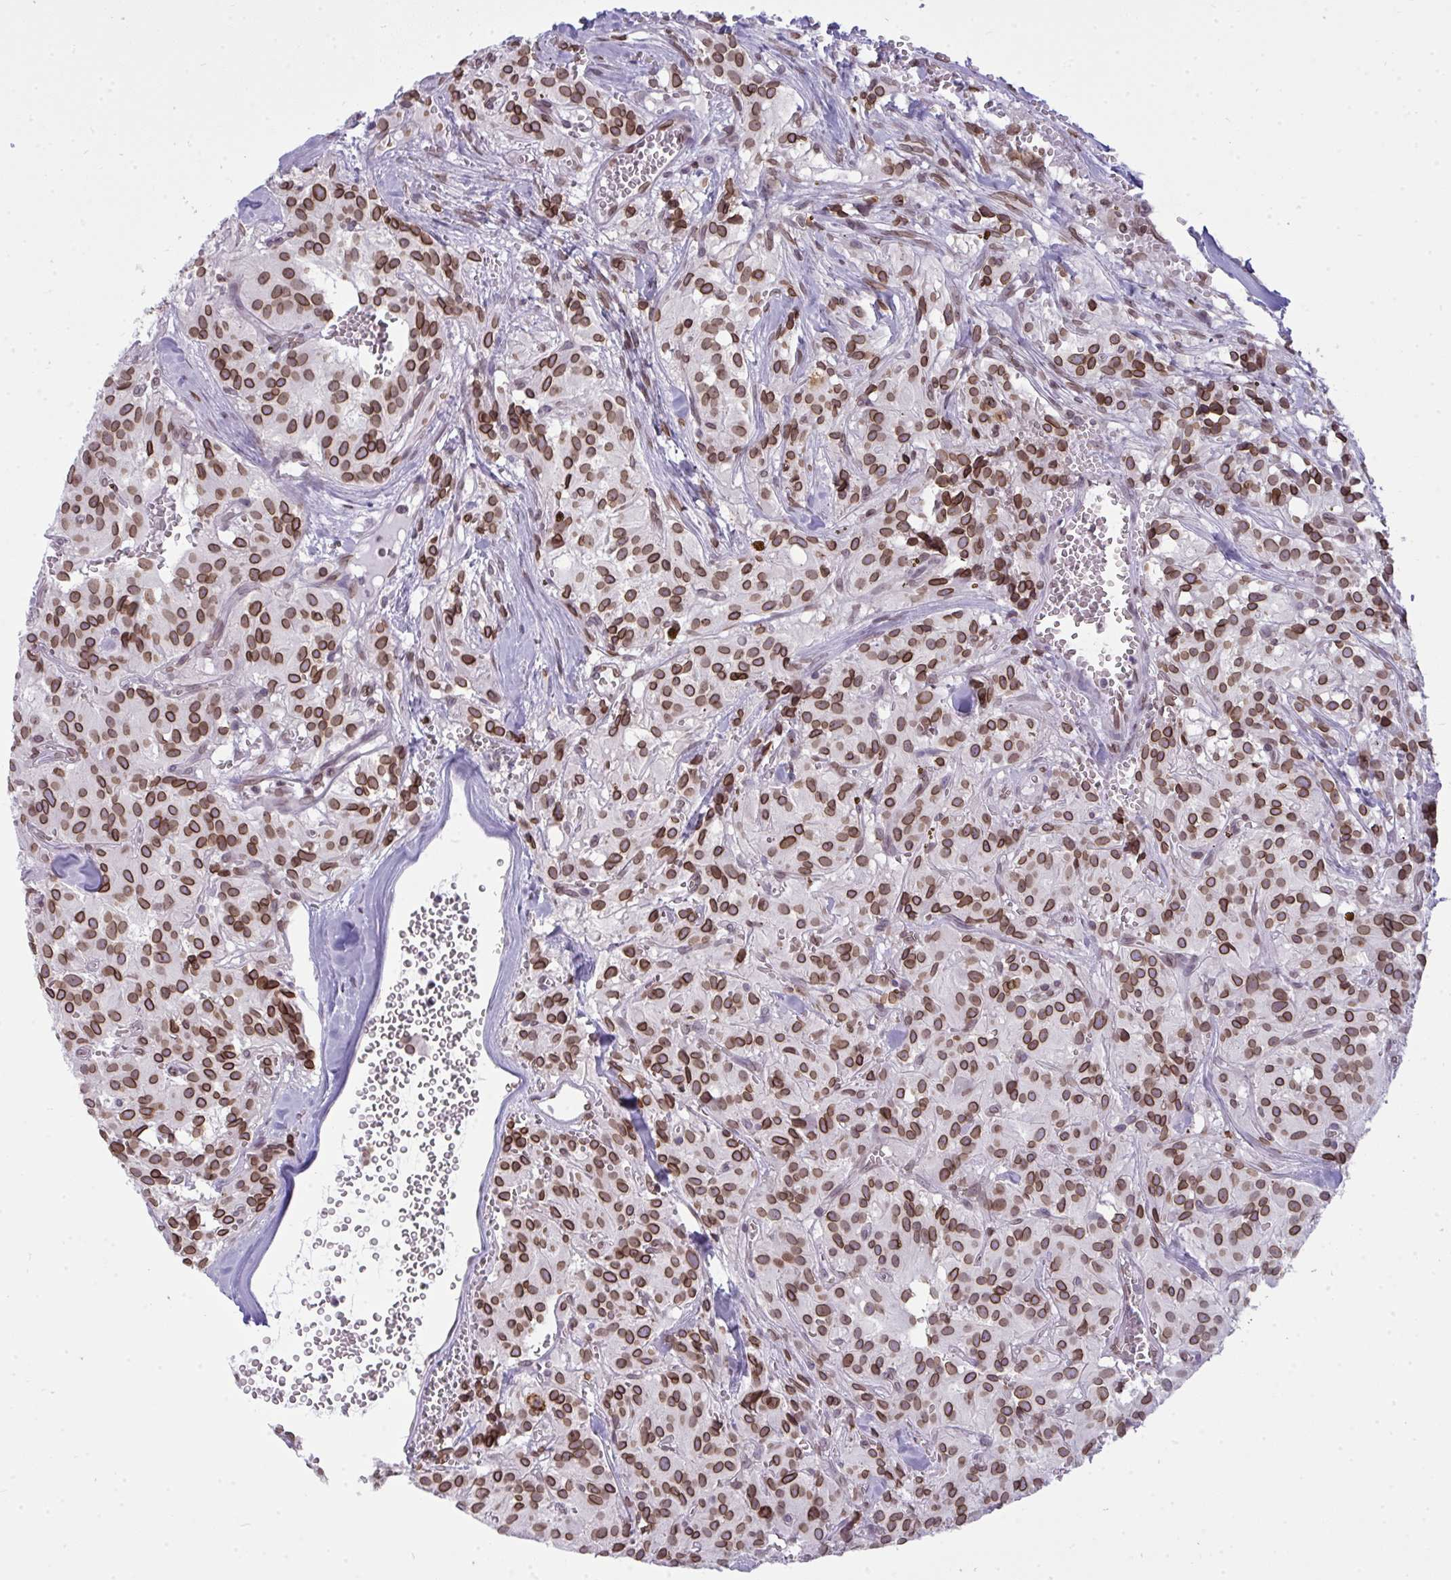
{"staining": {"intensity": "moderate", "quantity": ">75%", "location": "cytoplasmic/membranous,nuclear"}, "tissue": "glioma", "cell_type": "Tumor cells", "image_type": "cancer", "snomed": [{"axis": "morphology", "description": "Glioma, malignant, Low grade"}, {"axis": "topography", "description": "Brain"}], "caption": "About >75% of tumor cells in human low-grade glioma (malignant) show moderate cytoplasmic/membranous and nuclear protein expression as visualized by brown immunohistochemical staining.", "gene": "LMNB2", "patient": {"sex": "male", "age": 42}}